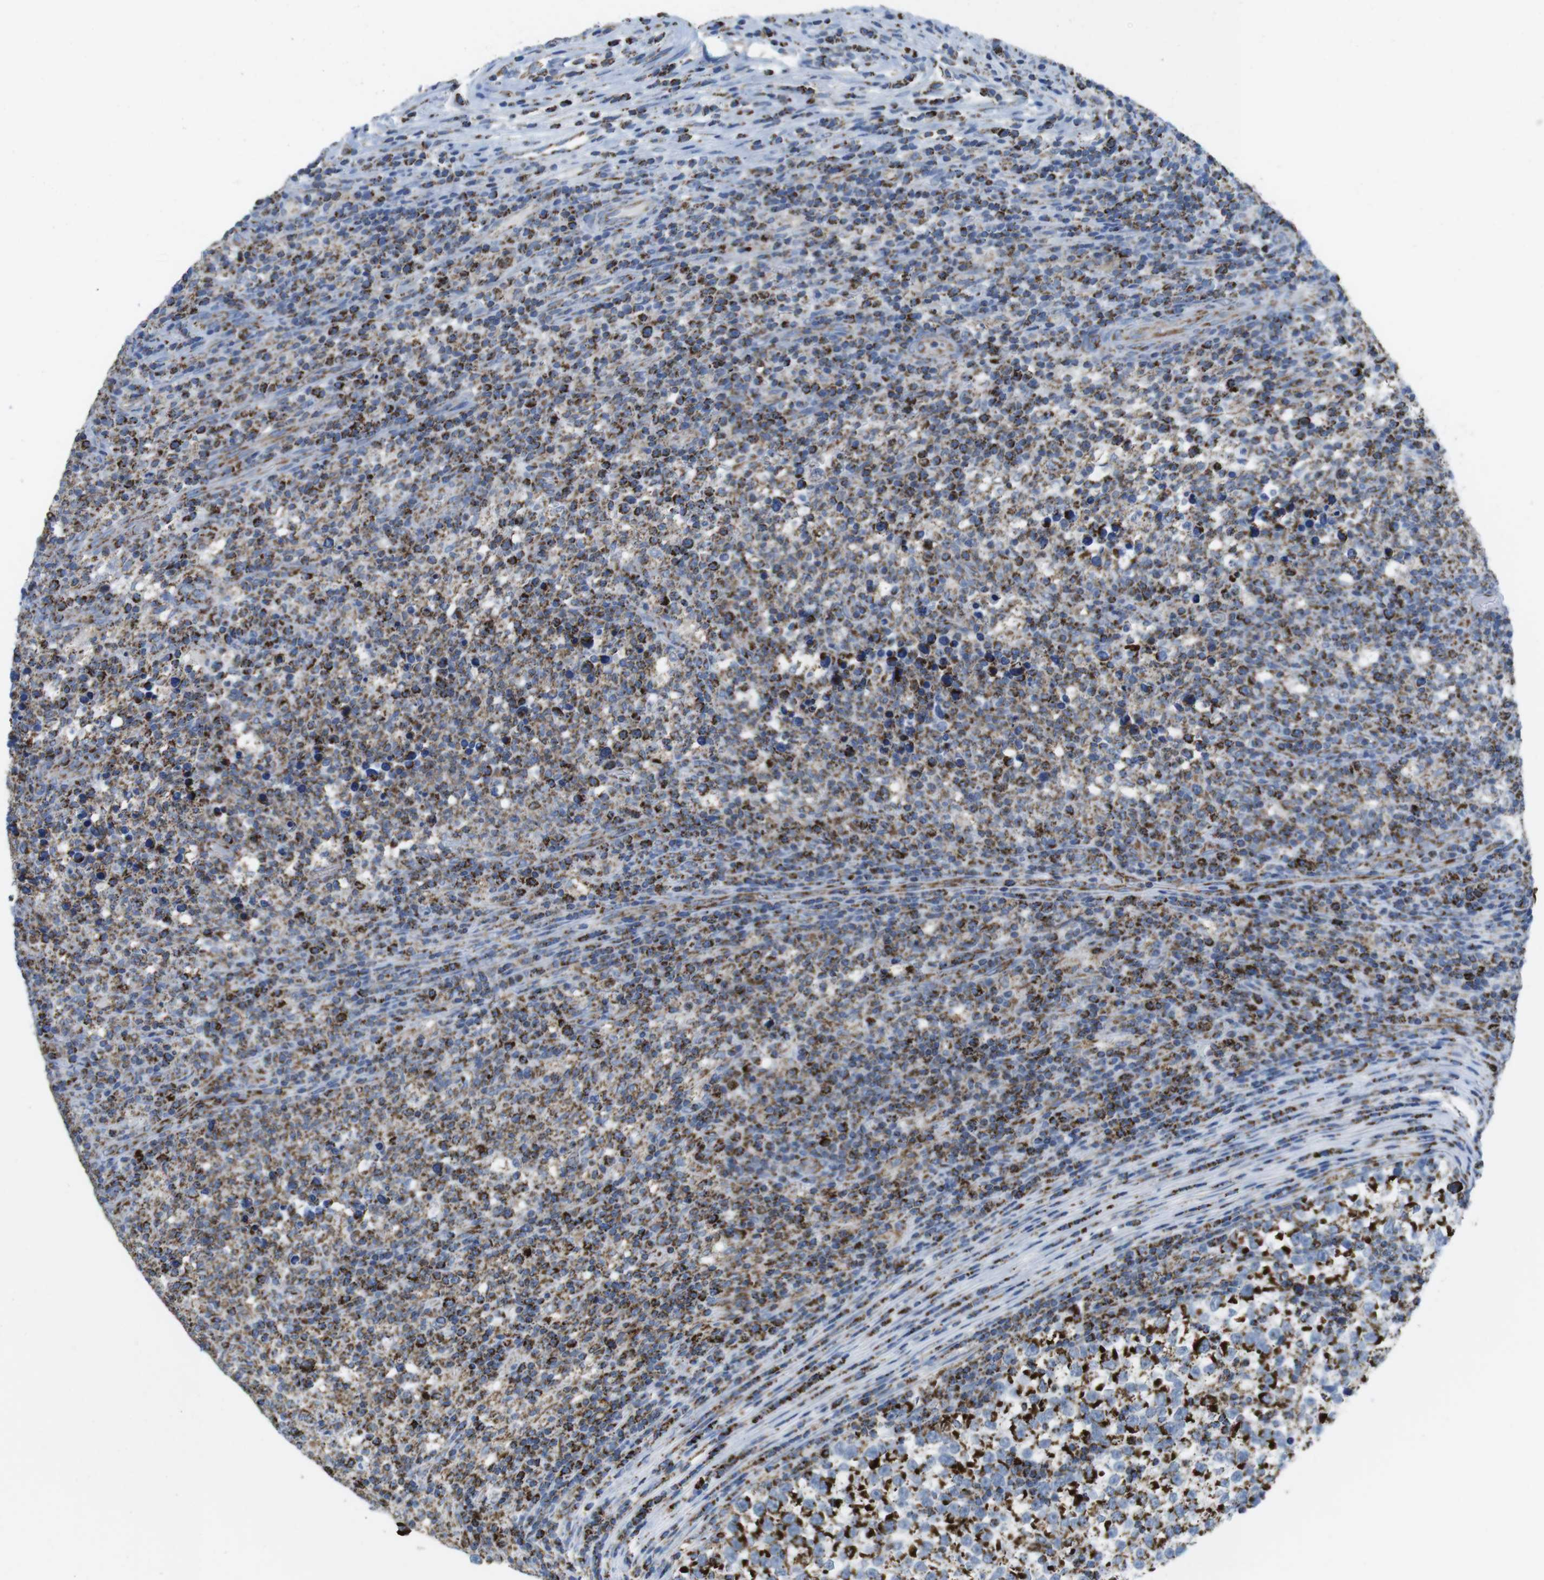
{"staining": {"intensity": "strong", "quantity": "25%-75%", "location": "cytoplasmic/membranous"}, "tissue": "testis cancer", "cell_type": "Tumor cells", "image_type": "cancer", "snomed": [{"axis": "morphology", "description": "Normal tissue, NOS"}, {"axis": "morphology", "description": "Seminoma, NOS"}, {"axis": "topography", "description": "Testis"}], "caption": "Seminoma (testis) tissue reveals strong cytoplasmic/membranous expression in approximately 25%-75% of tumor cells", "gene": "ATP5PO", "patient": {"sex": "male", "age": 43}}